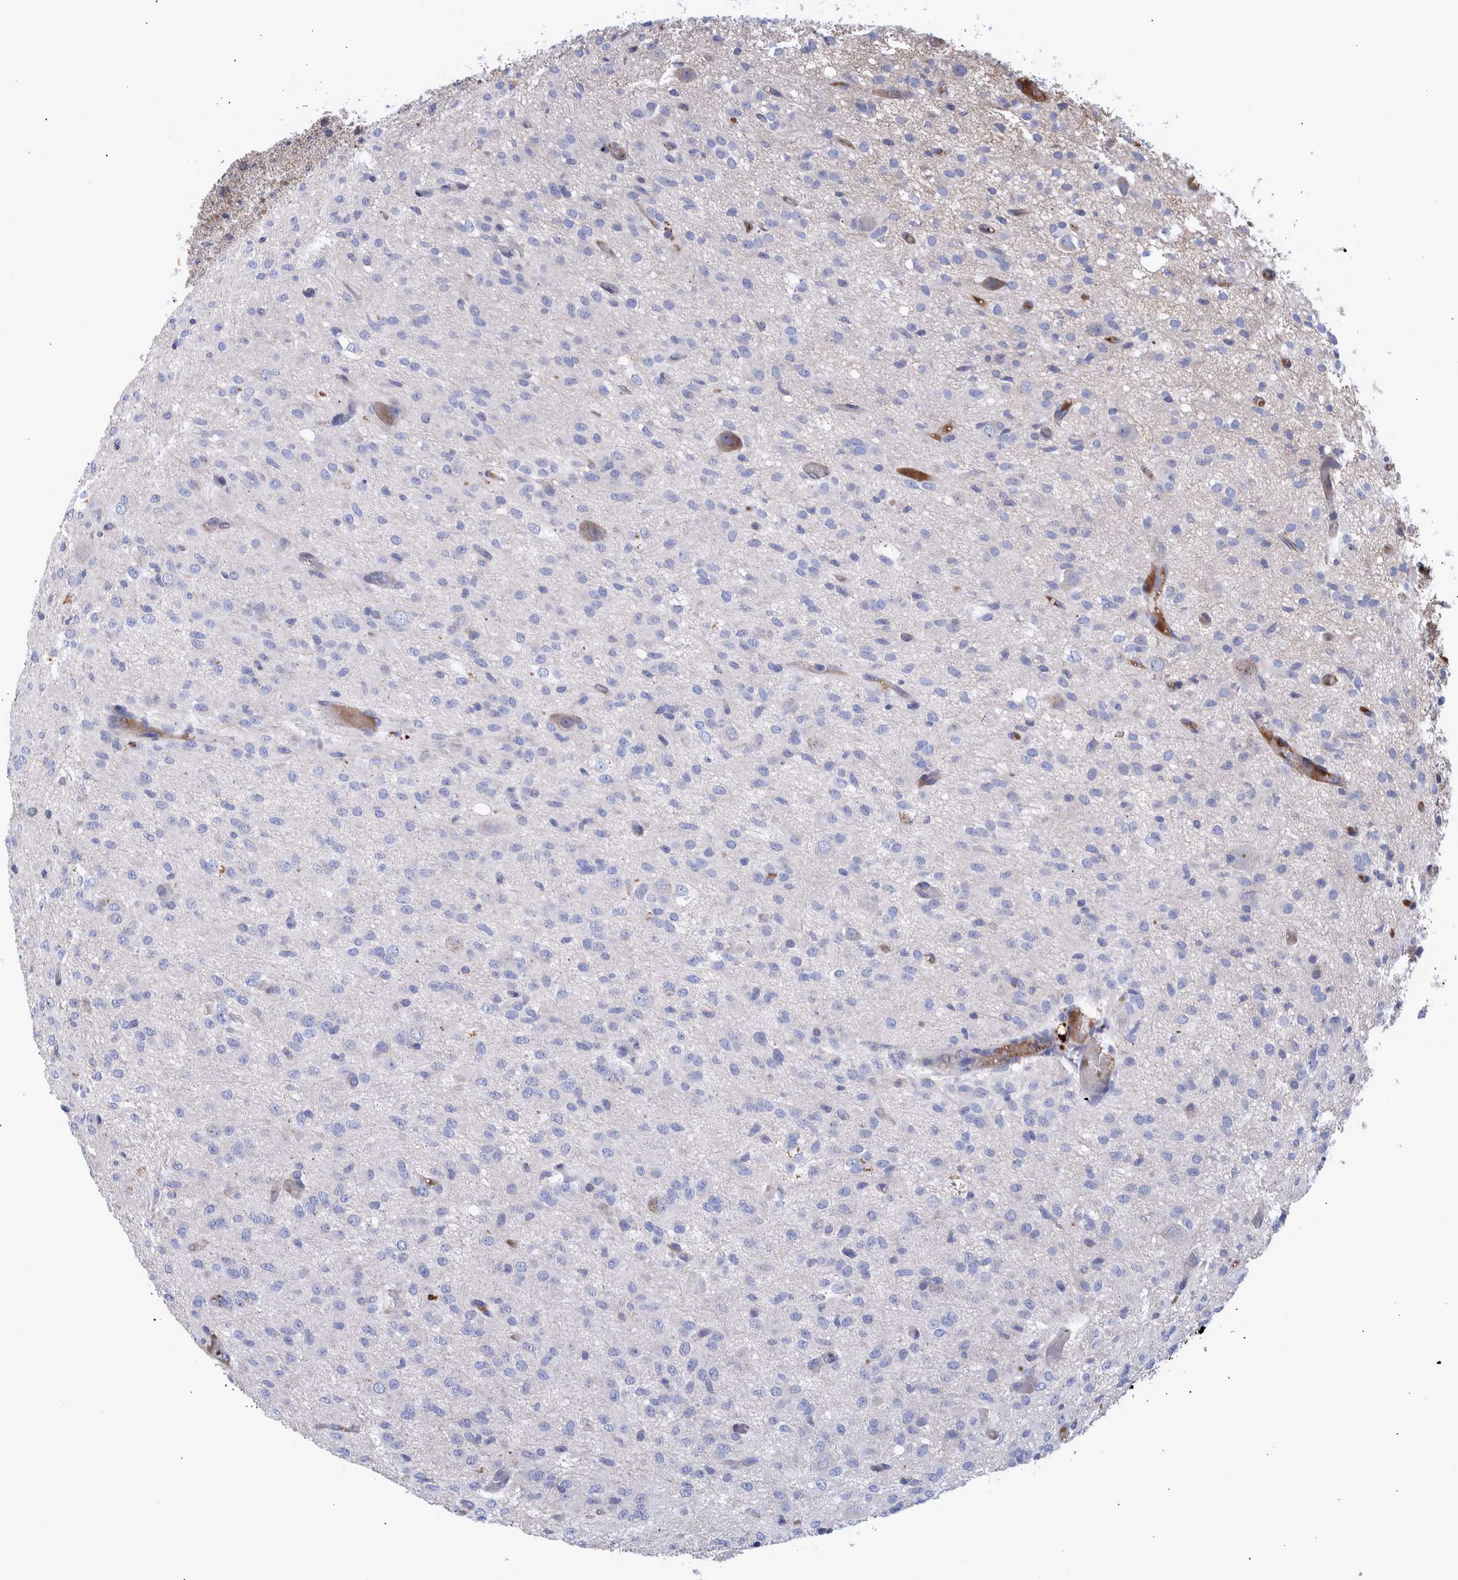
{"staining": {"intensity": "negative", "quantity": "none", "location": "none"}, "tissue": "glioma", "cell_type": "Tumor cells", "image_type": "cancer", "snomed": [{"axis": "morphology", "description": "Glioma, malignant, High grade"}, {"axis": "topography", "description": "Brain"}], "caption": "This is an IHC photomicrograph of malignant glioma (high-grade). There is no expression in tumor cells.", "gene": "DLL4", "patient": {"sex": "female", "age": 59}}